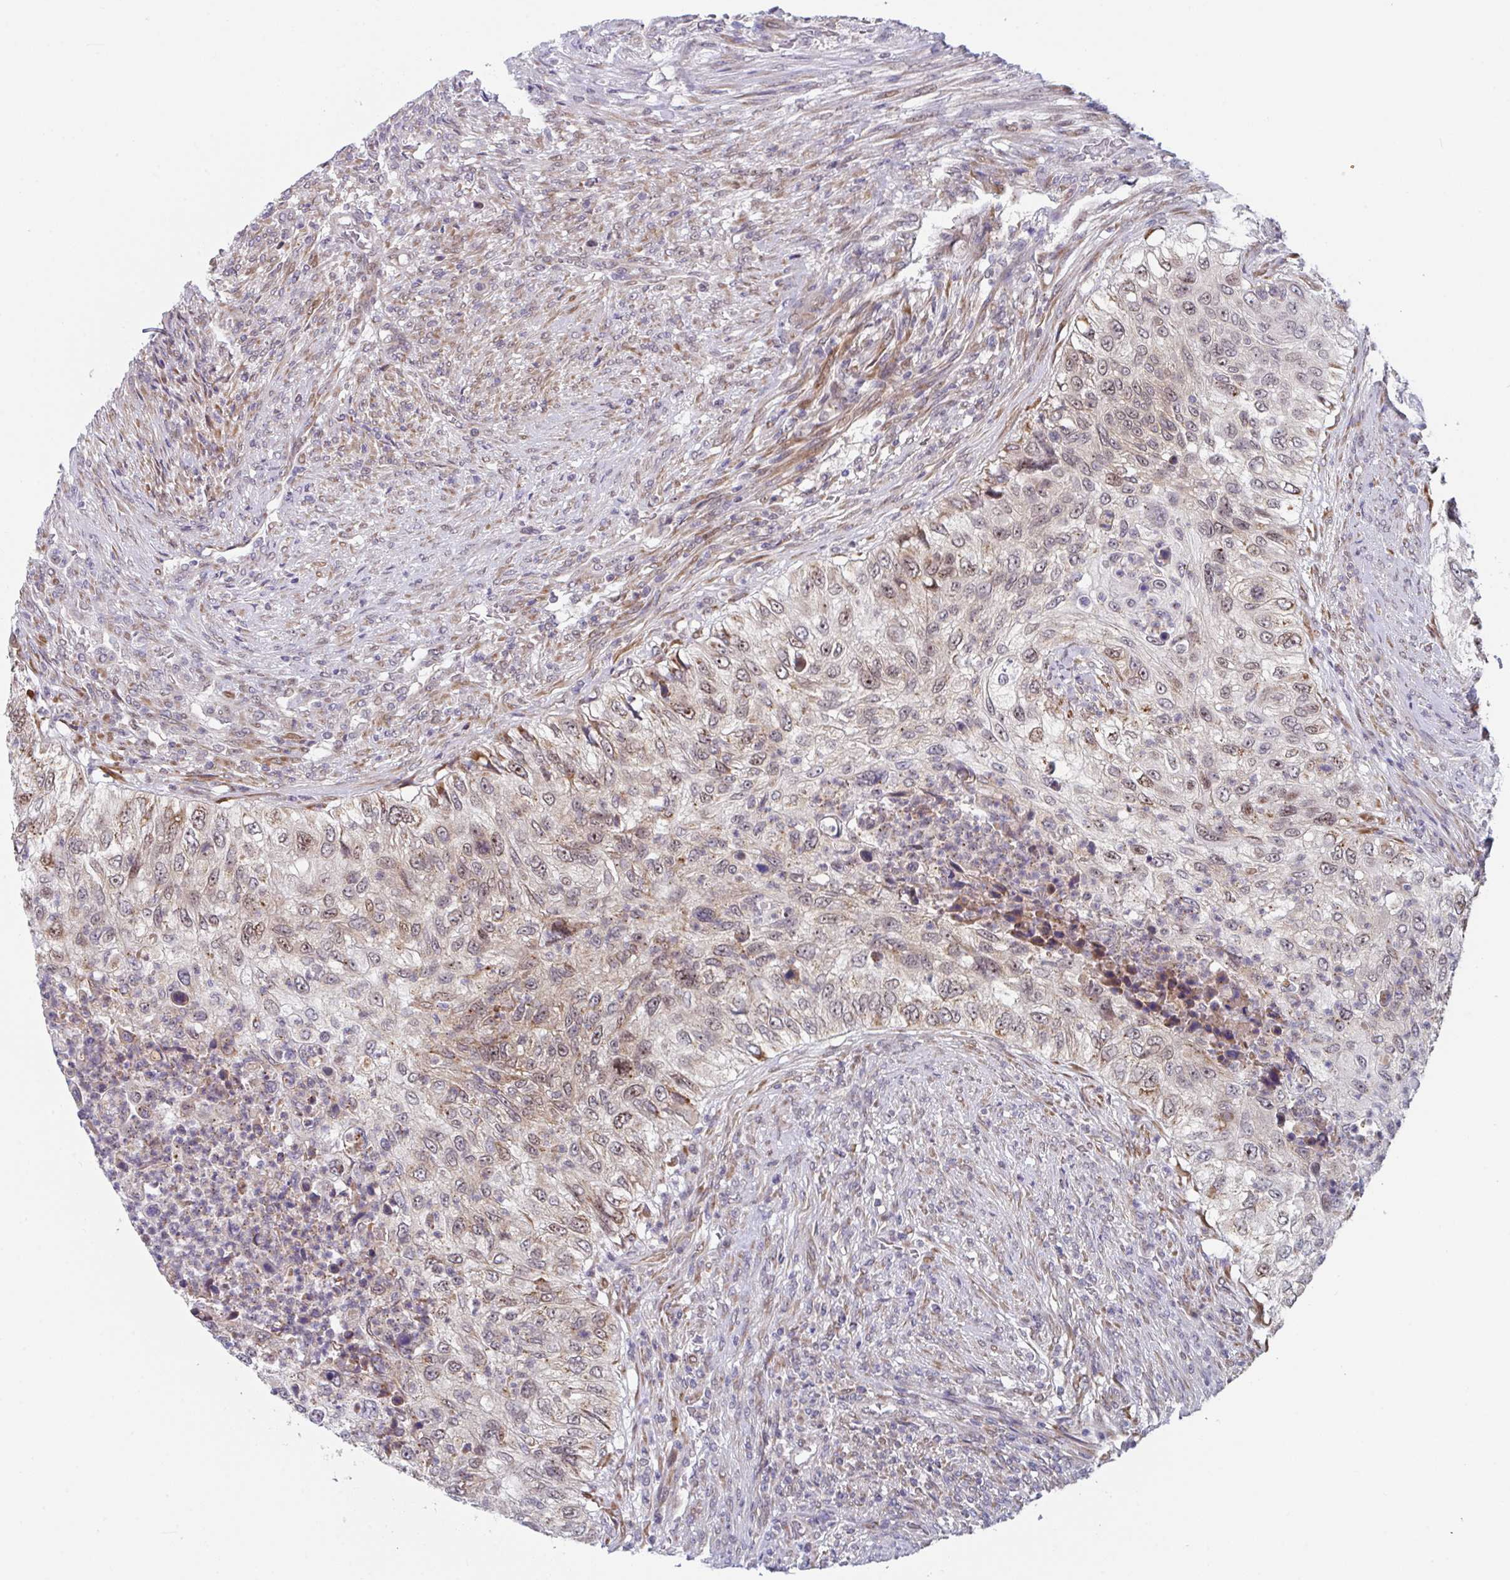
{"staining": {"intensity": "moderate", "quantity": "25%-75%", "location": "cytoplasmic/membranous,nuclear"}, "tissue": "urothelial cancer", "cell_type": "Tumor cells", "image_type": "cancer", "snomed": [{"axis": "morphology", "description": "Urothelial carcinoma, High grade"}, {"axis": "topography", "description": "Urinary bladder"}], "caption": "Human urothelial cancer stained with a brown dye displays moderate cytoplasmic/membranous and nuclear positive positivity in approximately 25%-75% of tumor cells.", "gene": "RBM18", "patient": {"sex": "female", "age": 60}}